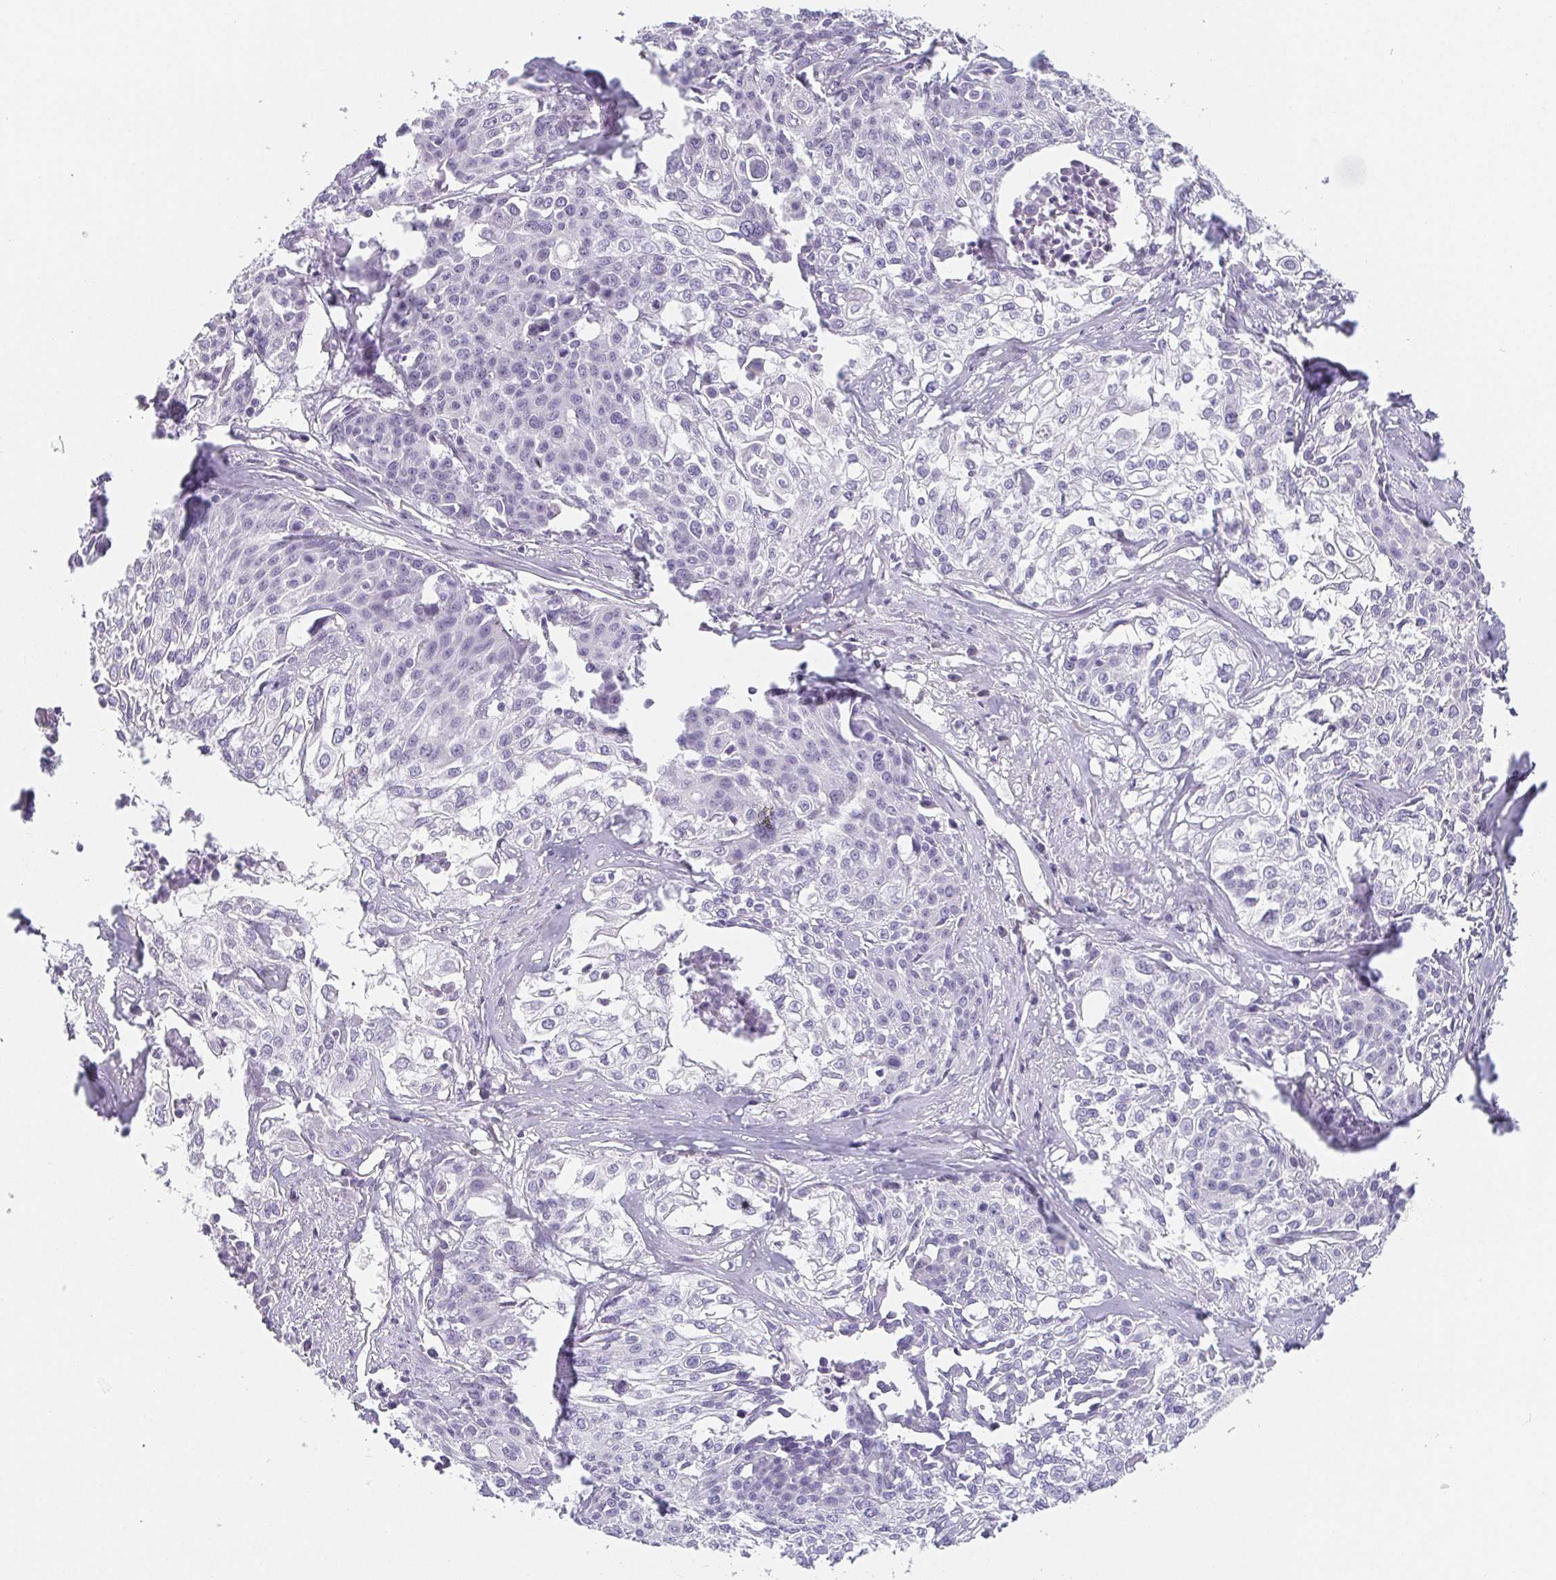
{"staining": {"intensity": "negative", "quantity": "none", "location": "none"}, "tissue": "cervical cancer", "cell_type": "Tumor cells", "image_type": "cancer", "snomed": [{"axis": "morphology", "description": "Squamous cell carcinoma, NOS"}, {"axis": "topography", "description": "Cervix"}], "caption": "The micrograph displays no staining of tumor cells in squamous cell carcinoma (cervical). Nuclei are stained in blue.", "gene": "PRR27", "patient": {"sex": "female", "age": 39}}